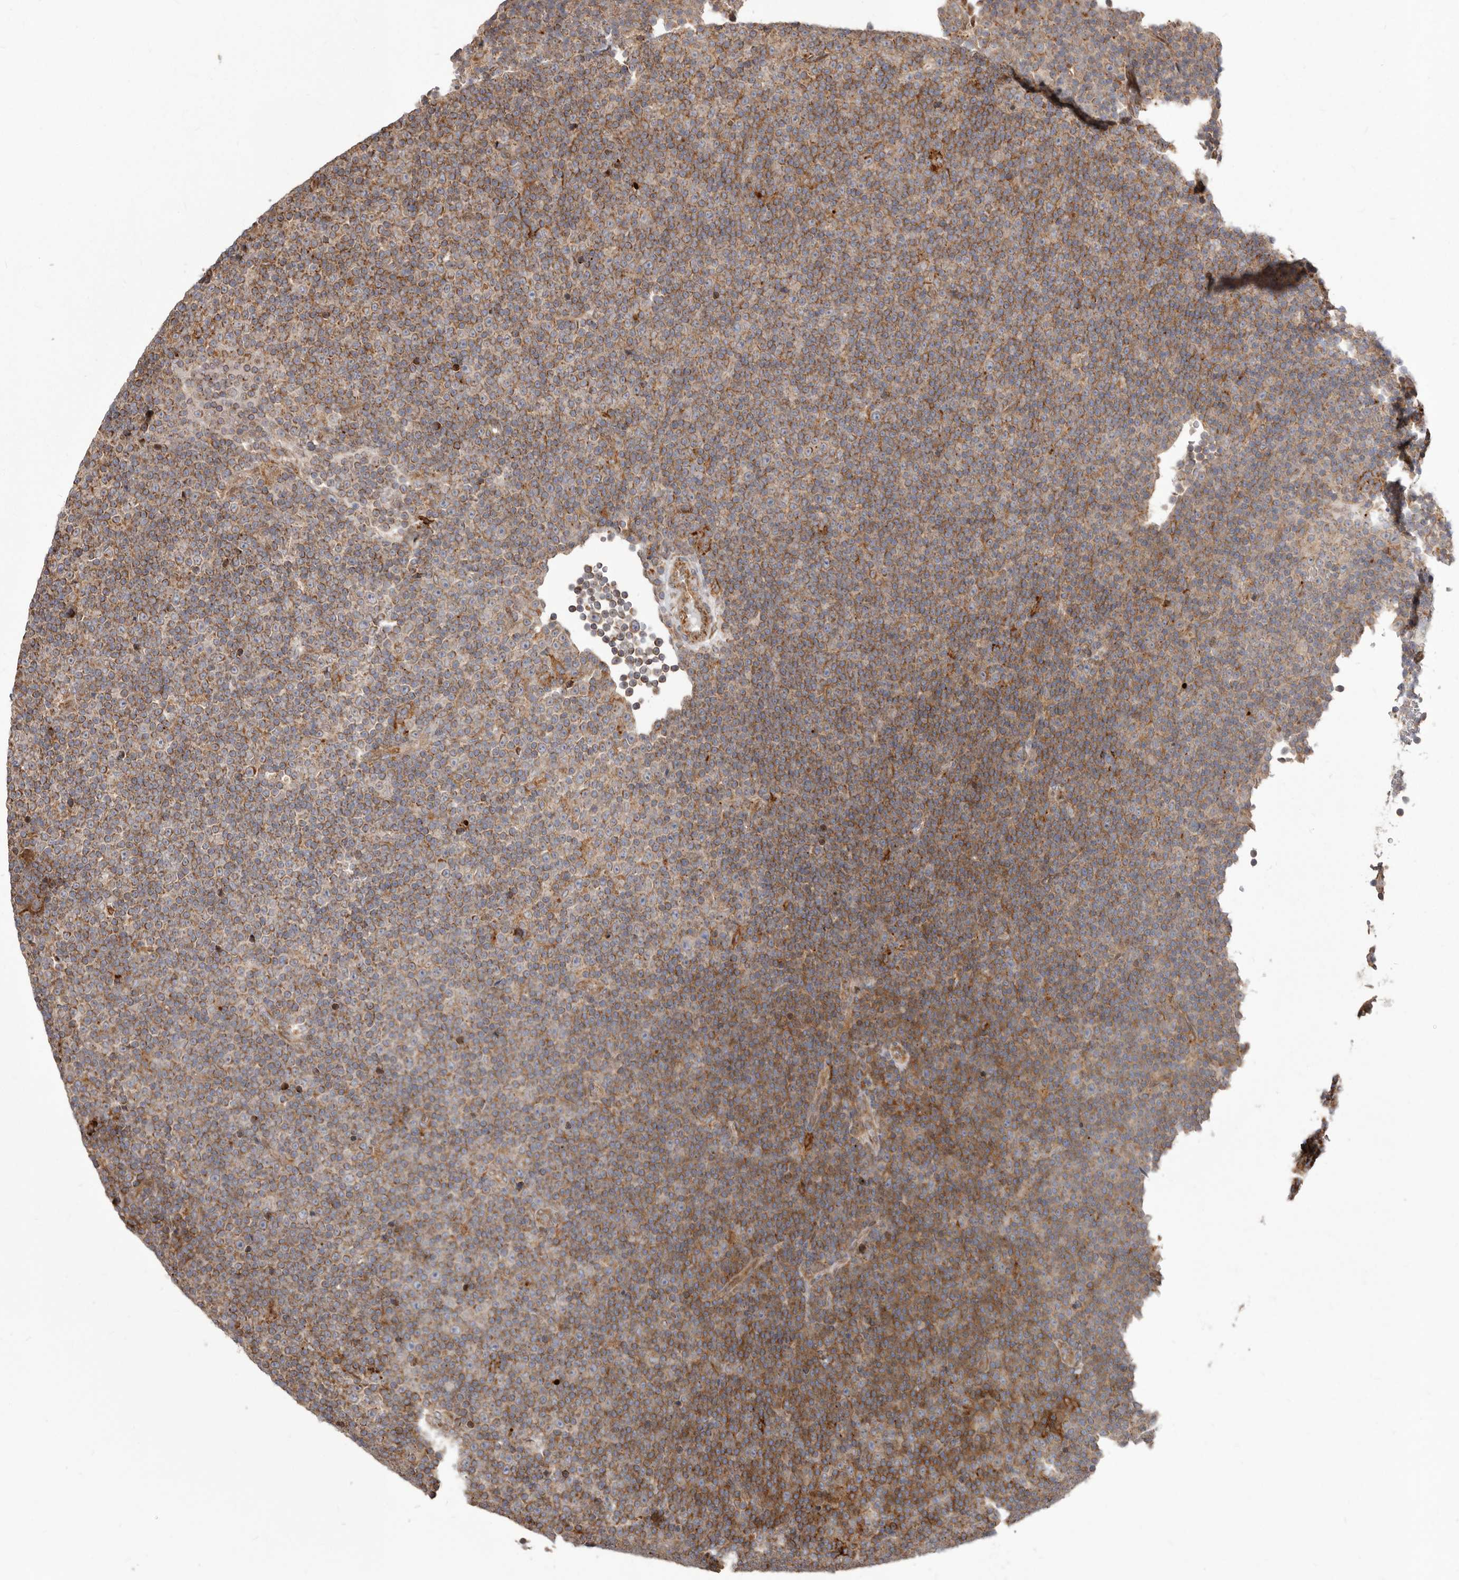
{"staining": {"intensity": "weak", "quantity": ">75%", "location": "cytoplasmic/membranous"}, "tissue": "lymphoma", "cell_type": "Tumor cells", "image_type": "cancer", "snomed": [{"axis": "morphology", "description": "Malignant lymphoma, non-Hodgkin's type, Low grade"}, {"axis": "topography", "description": "Lymph node"}], "caption": "Protein staining shows weak cytoplasmic/membranous staining in about >75% of tumor cells in low-grade malignant lymphoma, non-Hodgkin's type. (brown staining indicates protein expression, while blue staining denotes nuclei).", "gene": "NUP43", "patient": {"sex": "female", "age": 67}}